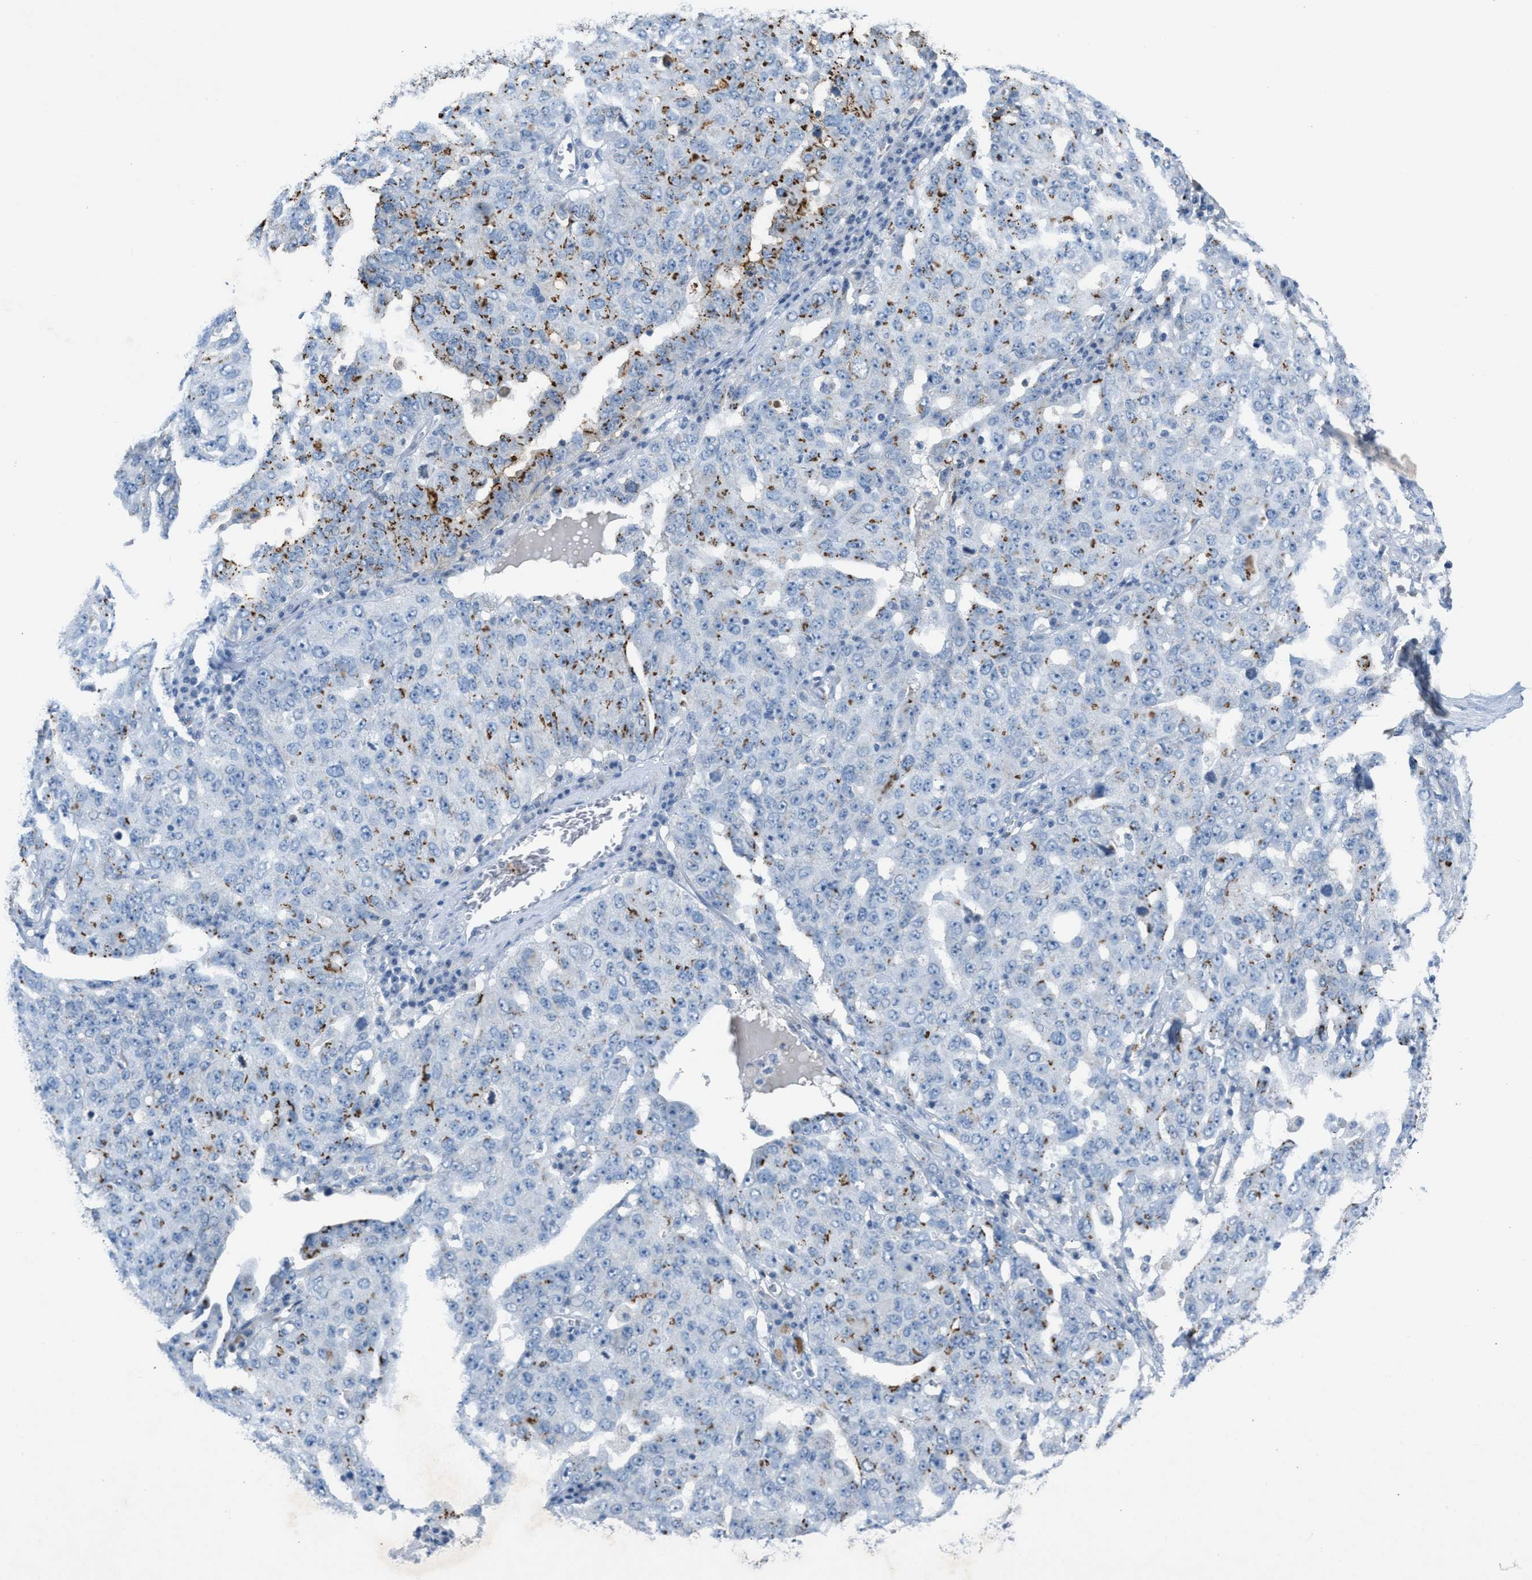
{"staining": {"intensity": "moderate", "quantity": "<25%", "location": "cytoplasmic/membranous"}, "tissue": "ovarian cancer", "cell_type": "Tumor cells", "image_type": "cancer", "snomed": [{"axis": "morphology", "description": "Carcinoma, endometroid"}, {"axis": "topography", "description": "Ovary"}], "caption": "An immunohistochemistry image of tumor tissue is shown. Protein staining in brown highlights moderate cytoplasmic/membranous positivity in endometroid carcinoma (ovarian) within tumor cells.", "gene": "SLC5A5", "patient": {"sex": "female", "age": 62}}